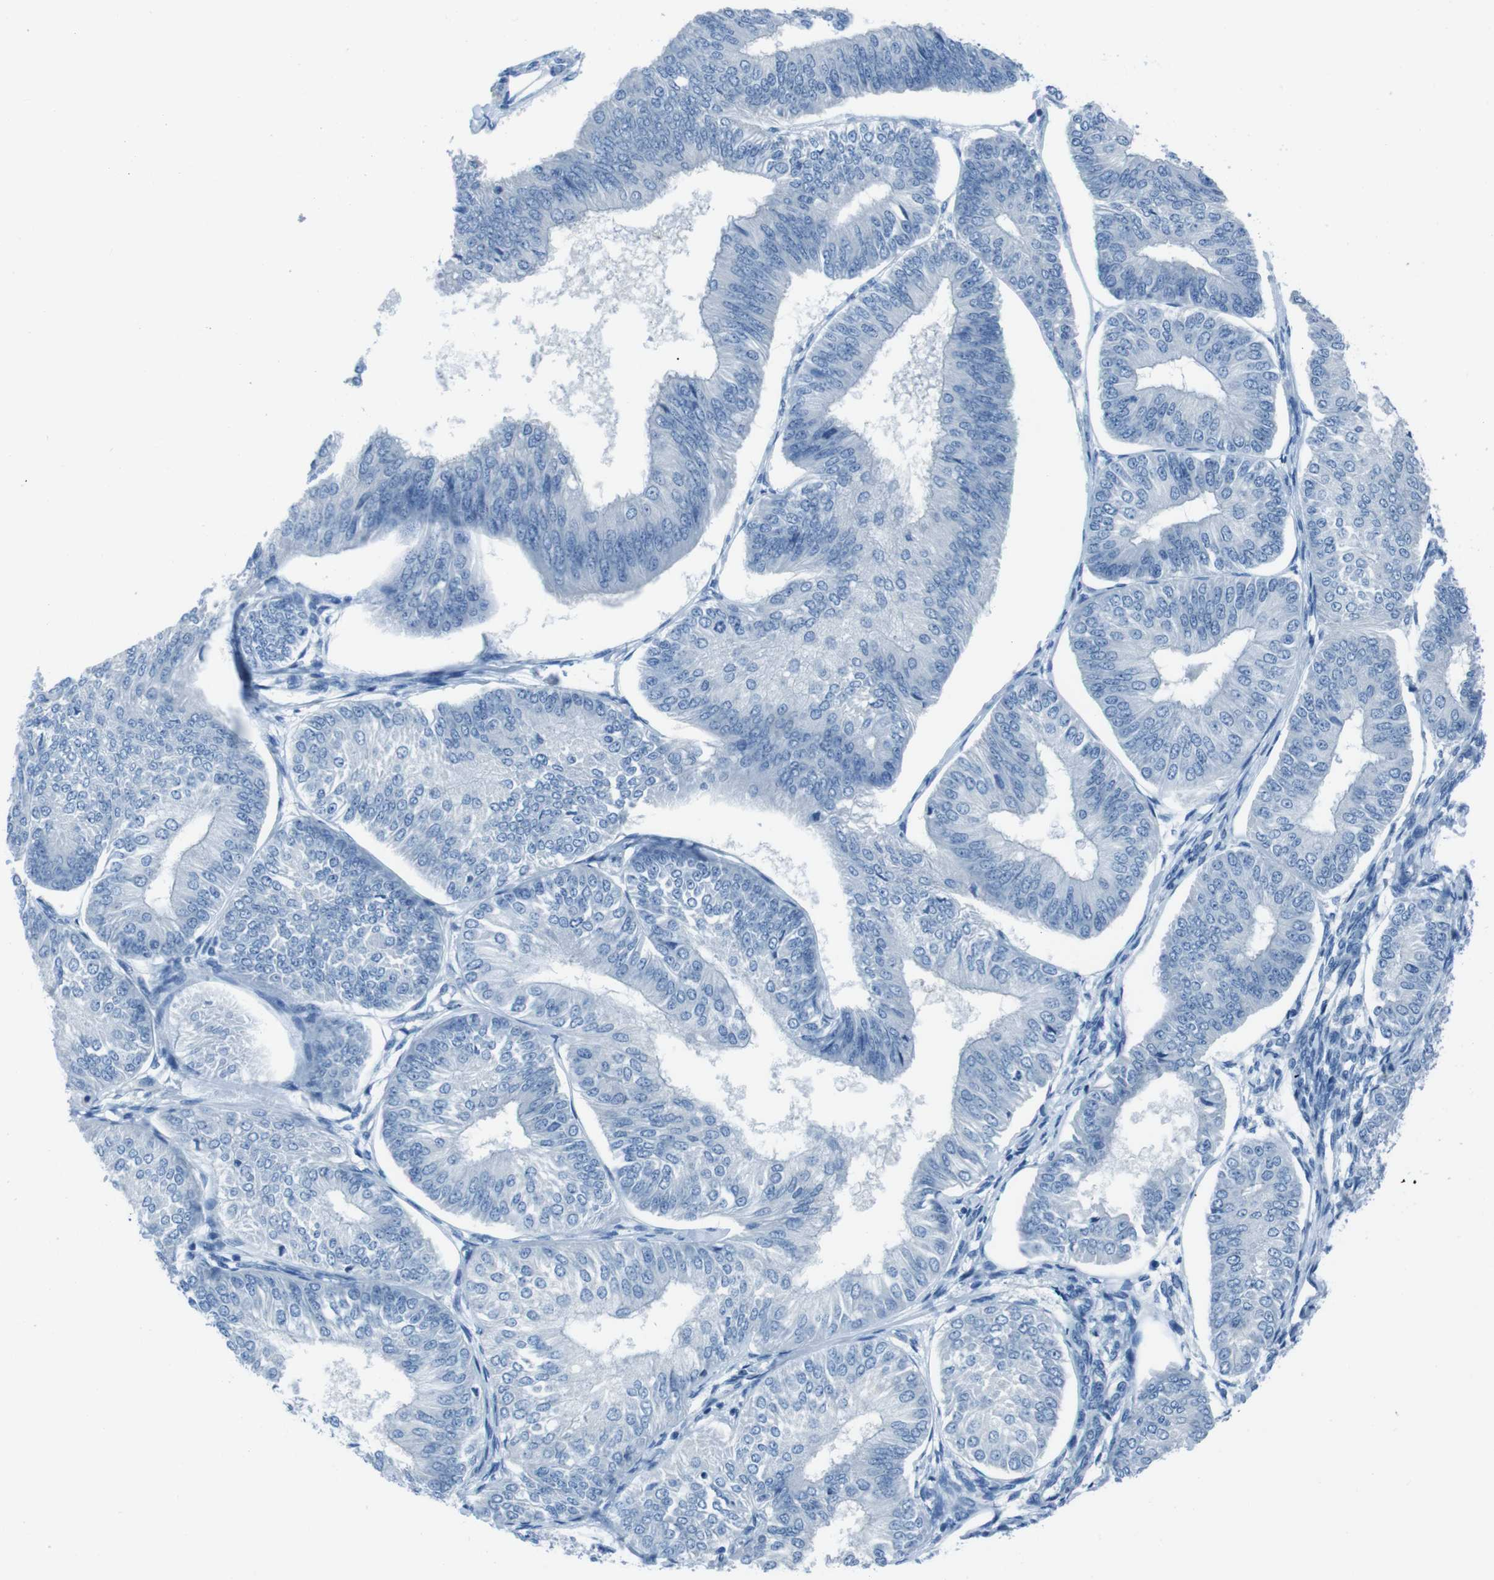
{"staining": {"intensity": "negative", "quantity": "none", "location": "none"}, "tissue": "endometrial cancer", "cell_type": "Tumor cells", "image_type": "cancer", "snomed": [{"axis": "morphology", "description": "Adenocarcinoma, NOS"}, {"axis": "topography", "description": "Endometrium"}], "caption": "DAB immunohistochemical staining of human endometrial adenocarcinoma reveals no significant positivity in tumor cells. (IHC, brightfield microscopy, high magnification).", "gene": "NANOS2", "patient": {"sex": "female", "age": 58}}